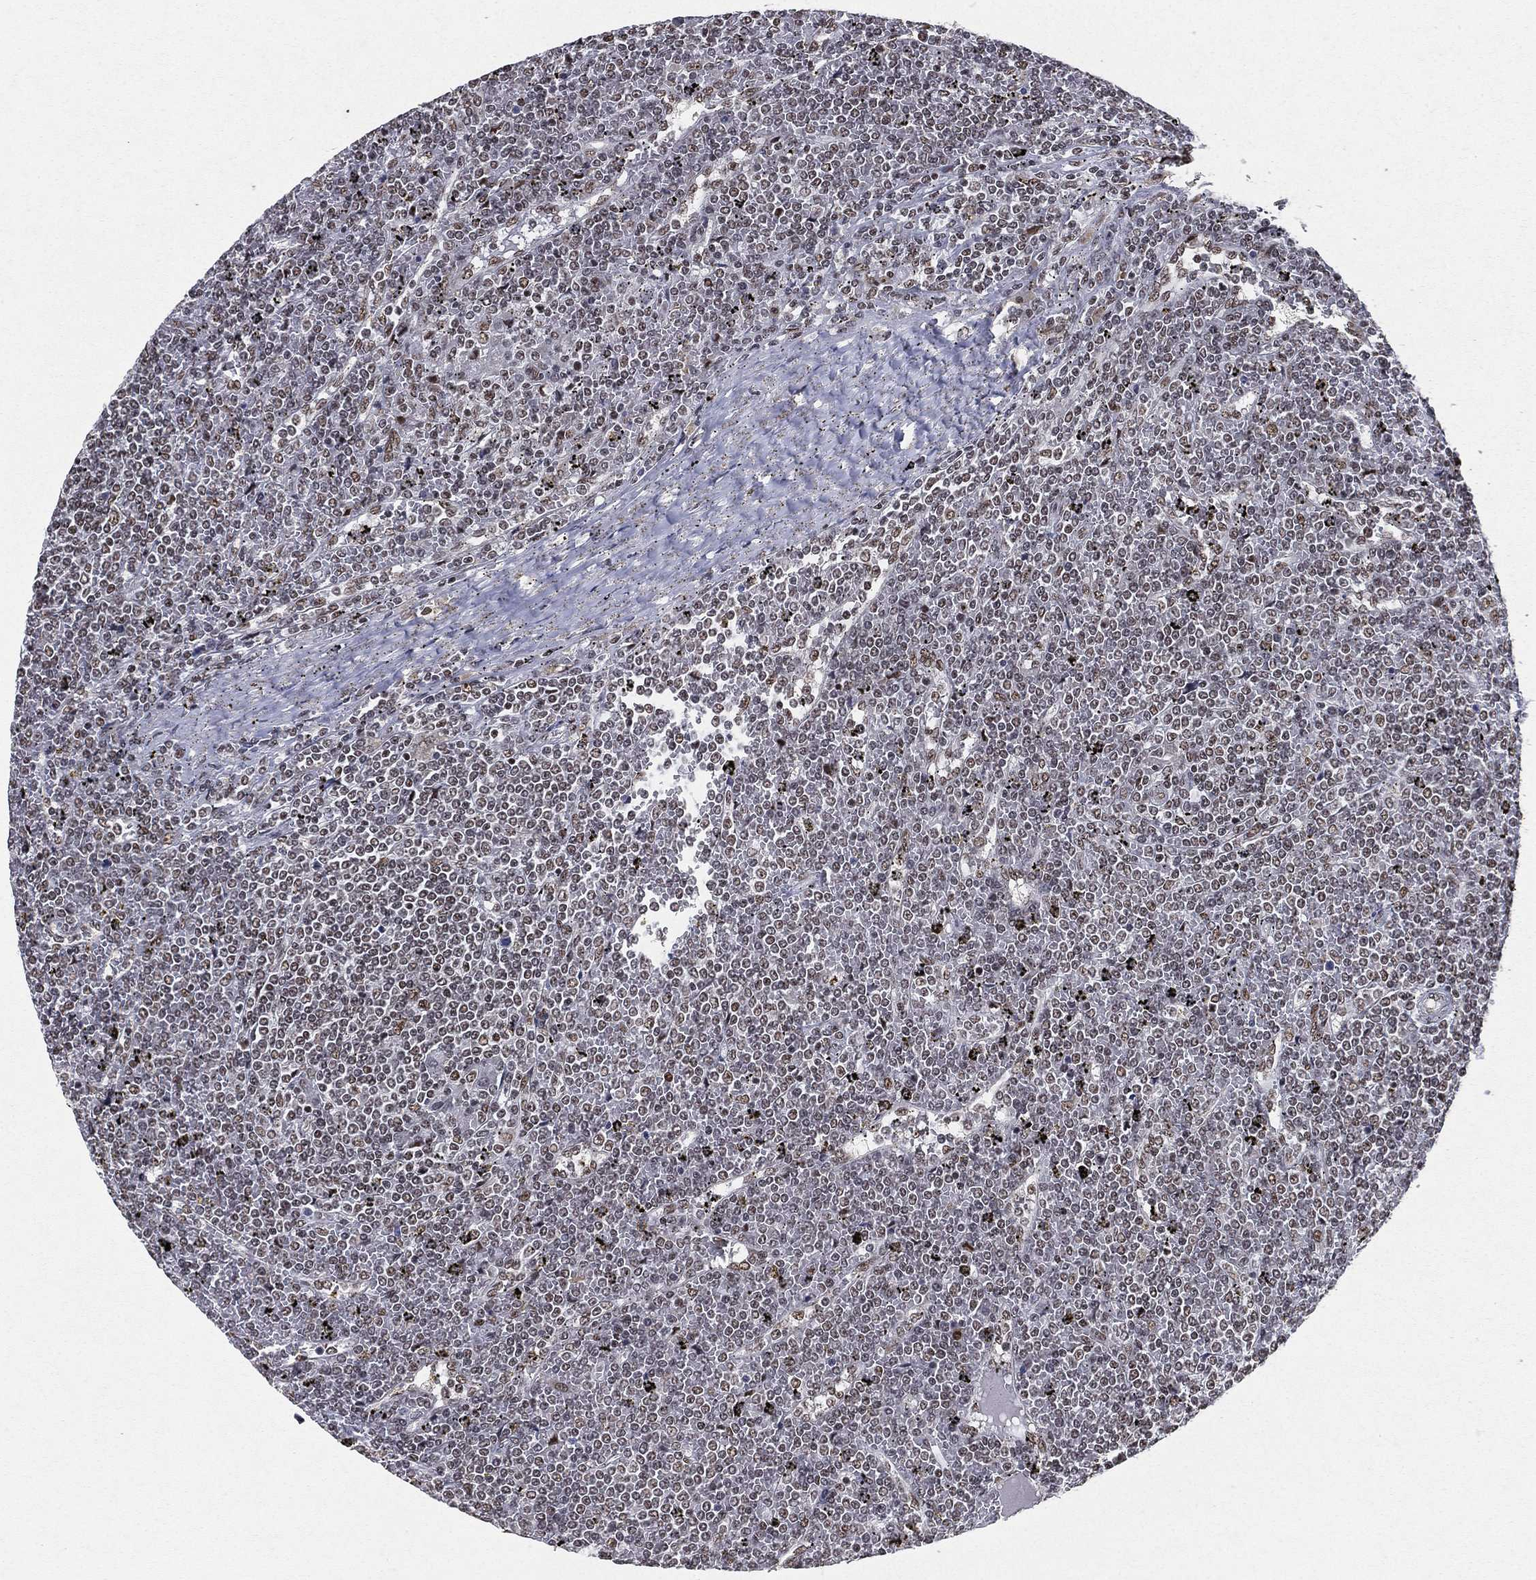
{"staining": {"intensity": "negative", "quantity": "none", "location": "none"}, "tissue": "lymphoma", "cell_type": "Tumor cells", "image_type": "cancer", "snomed": [{"axis": "morphology", "description": "Malignant lymphoma, non-Hodgkin's type, Low grade"}, {"axis": "topography", "description": "Spleen"}], "caption": "The micrograph demonstrates no staining of tumor cells in lymphoma.", "gene": "DDX27", "patient": {"sex": "female", "age": 19}}